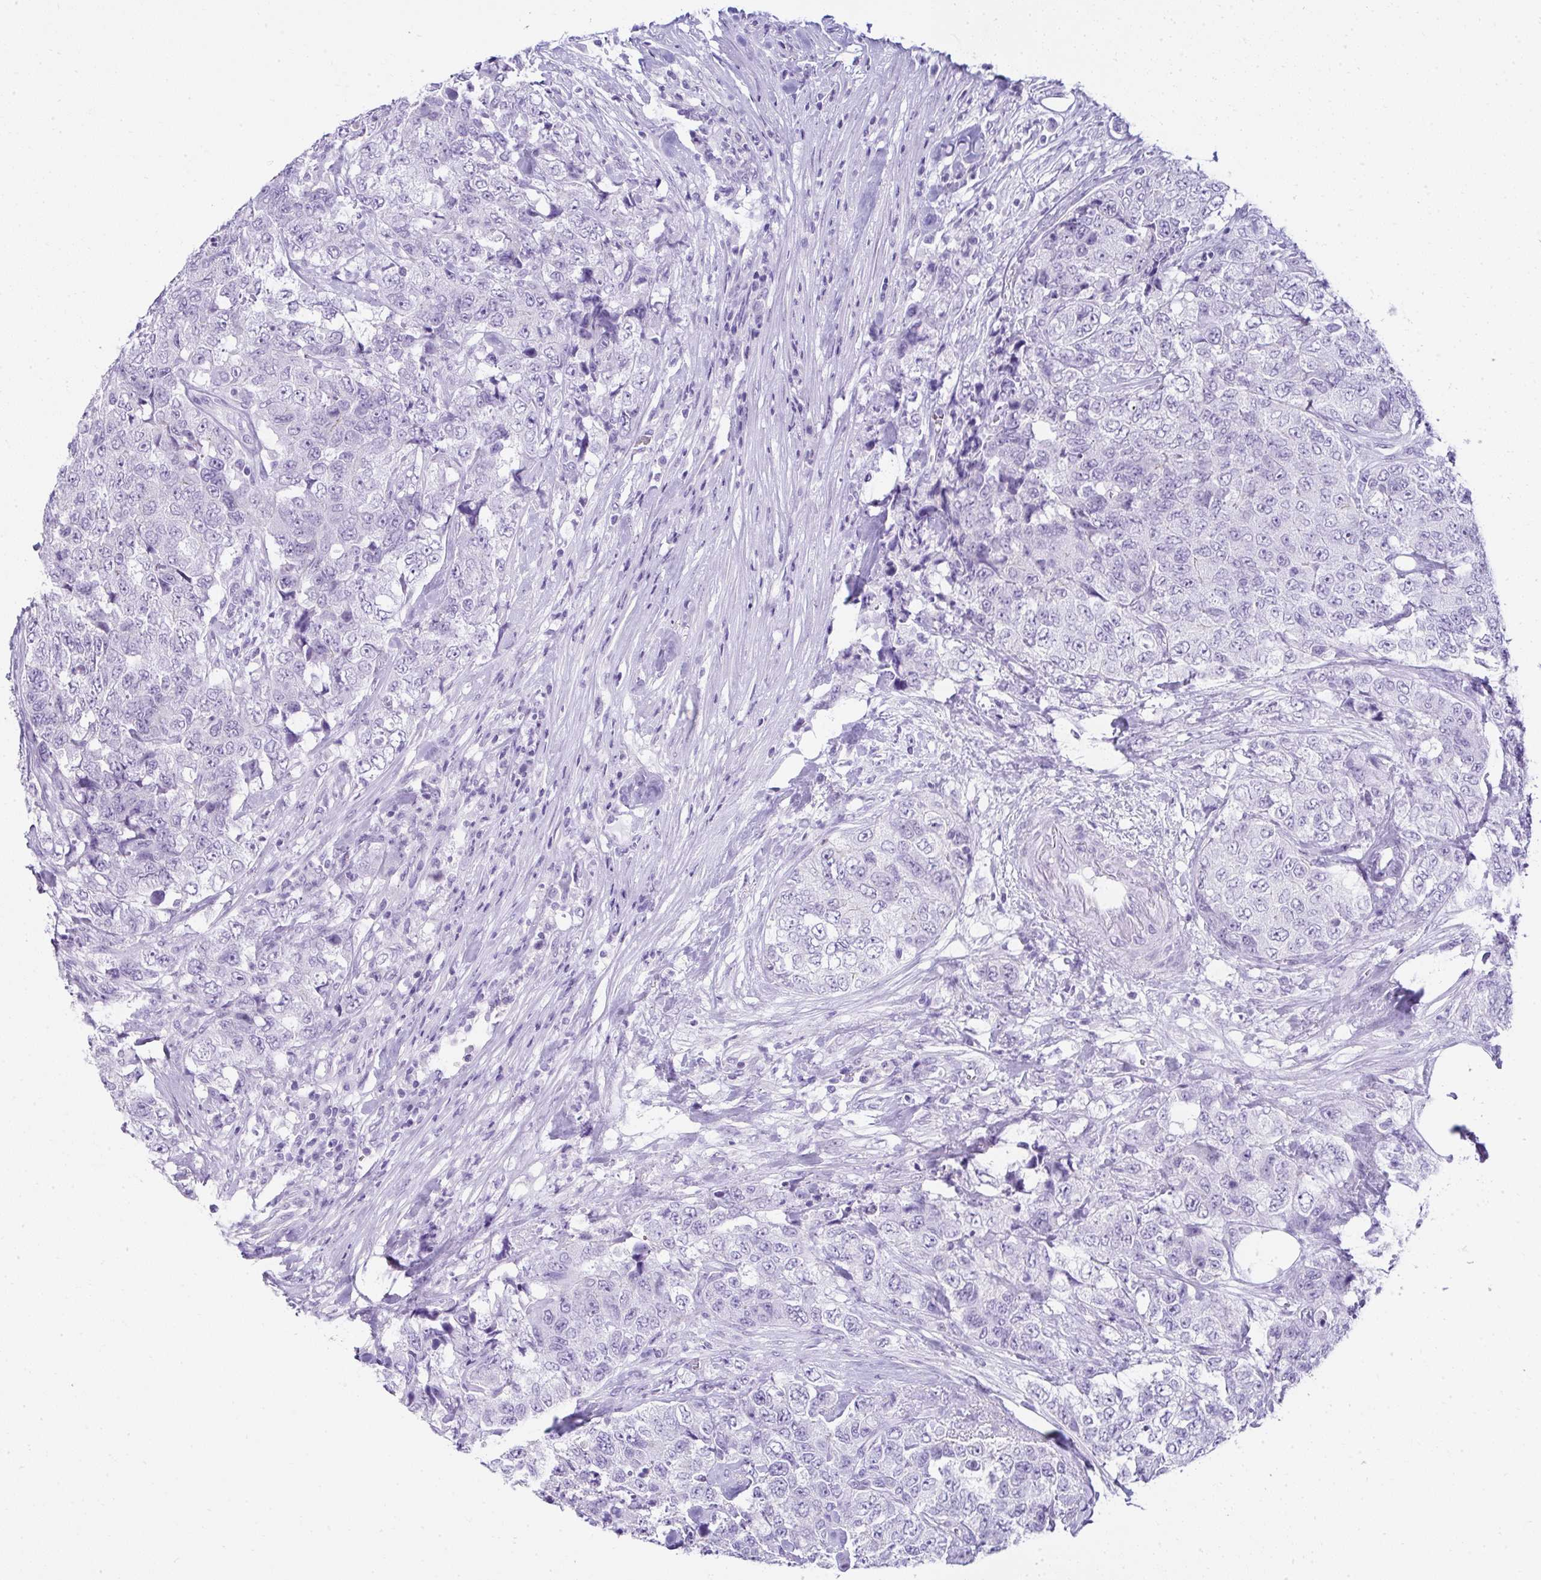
{"staining": {"intensity": "negative", "quantity": "none", "location": "none"}, "tissue": "urothelial cancer", "cell_type": "Tumor cells", "image_type": "cancer", "snomed": [{"axis": "morphology", "description": "Urothelial carcinoma, High grade"}, {"axis": "topography", "description": "Urinary bladder"}], "caption": "Tumor cells show no significant staining in high-grade urothelial carcinoma.", "gene": "RNF183", "patient": {"sex": "female", "age": 78}}